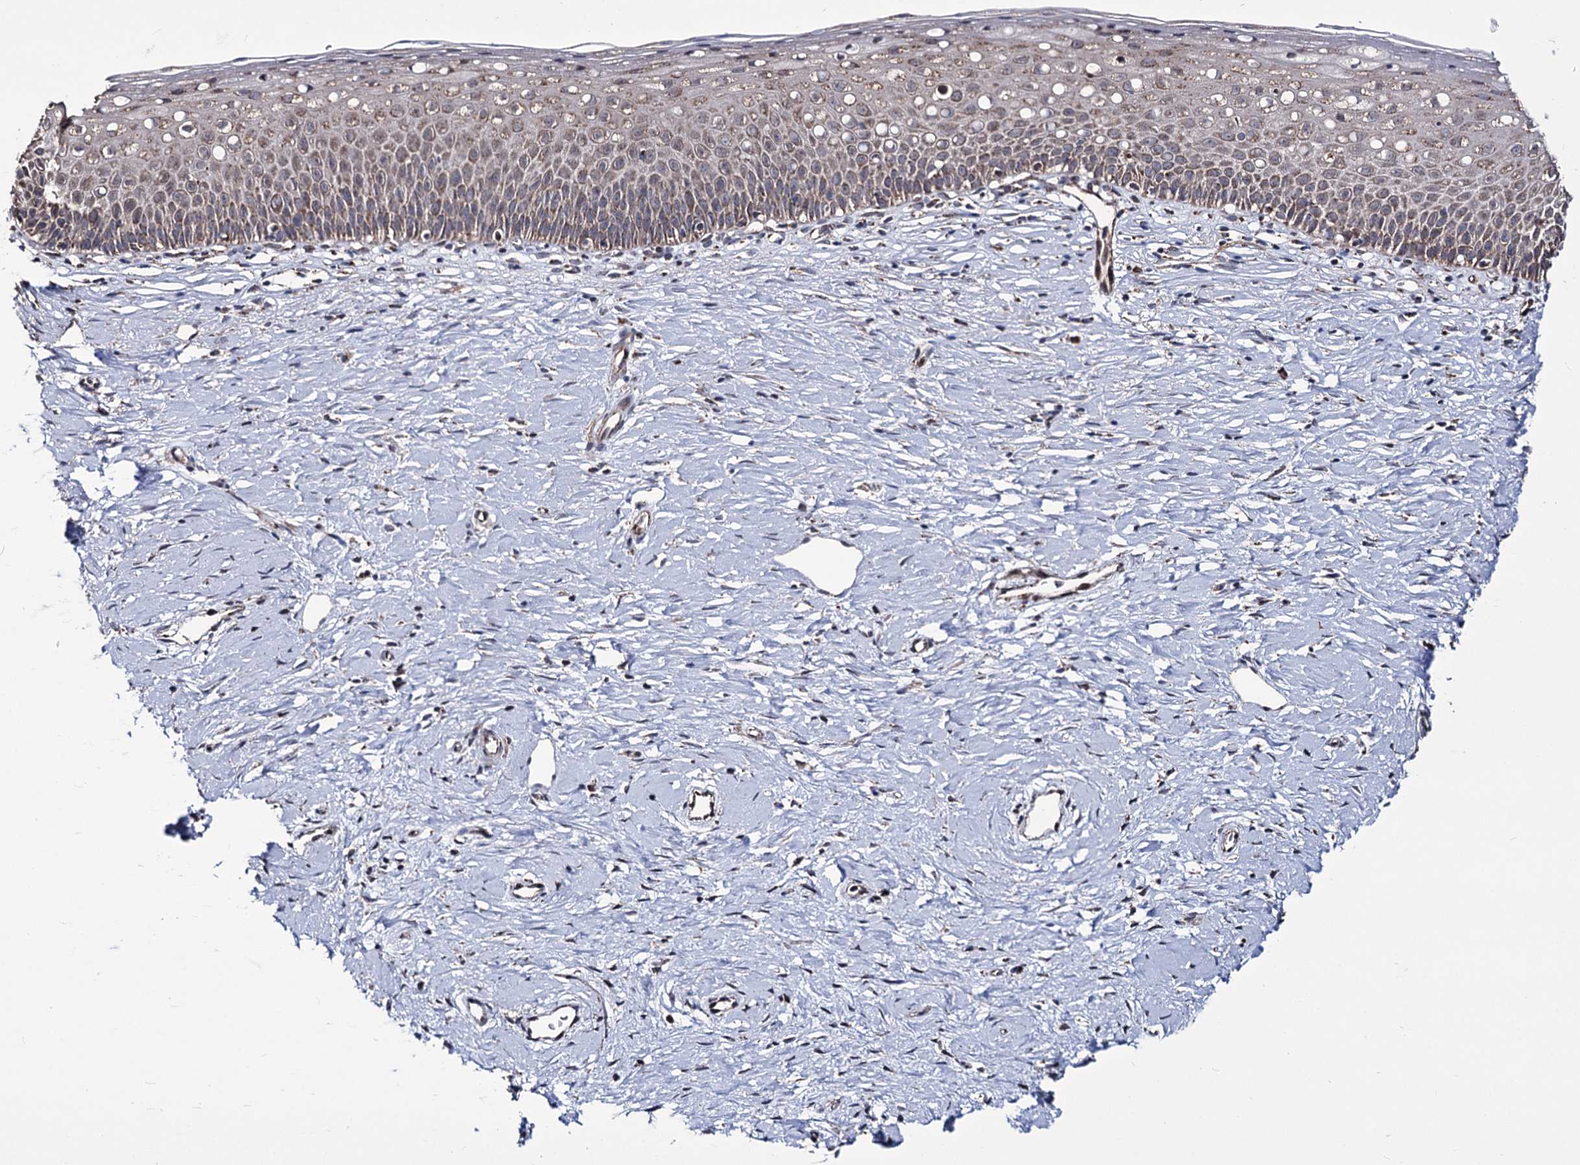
{"staining": {"intensity": "moderate", "quantity": ">75%", "location": "cytoplasmic/membranous"}, "tissue": "cervix", "cell_type": "Glandular cells", "image_type": "normal", "snomed": [{"axis": "morphology", "description": "Normal tissue, NOS"}, {"axis": "topography", "description": "Cervix"}], "caption": "Glandular cells demonstrate medium levels of moderate cytoplasmic/membranous positivity in about >75% of cells in normal cervix. (IHC, brightfield microscopy, high magnification).", "gene": "CREB3L4", "patient": {"sex": "female", "age": 57}}